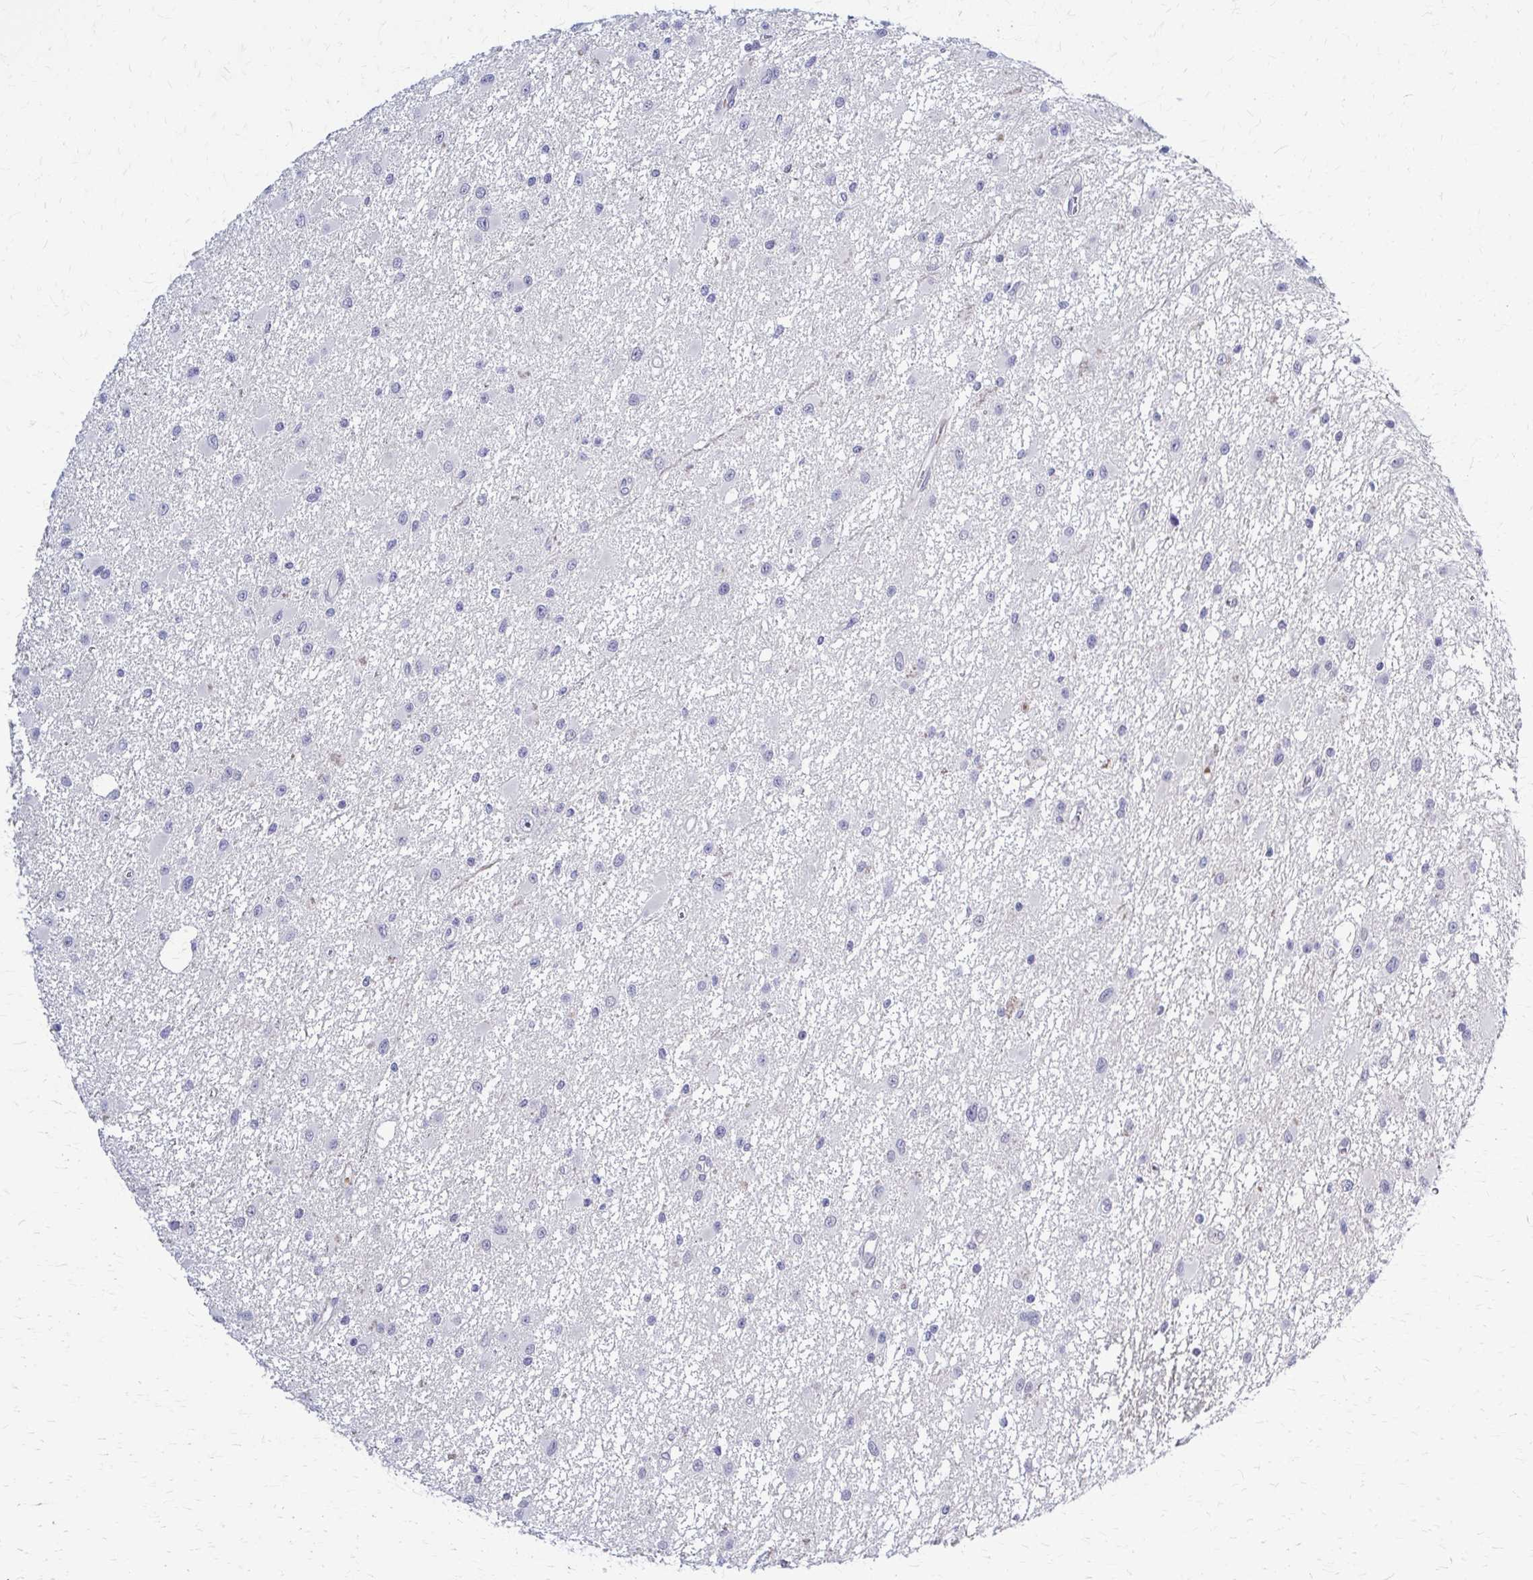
{"staining": {"intensity": "negative", "quantity": "none", "location": "none"}, "tissue": "glioma", "cell_type": "Tumor cells", "image_type": "cancer", "snomed": [{"axis": "morphology", "description": "Glioma, malignant, High grade"}, {"axis": "topography", "description": "Brain"}], "caption": "A high-resolution histopathology image shows IHC staining of glioma, which demonstrates no significant staining in tumor cells.", "gene": "RHOBTB2", "patient": {"sex": "male", "age": 54}}